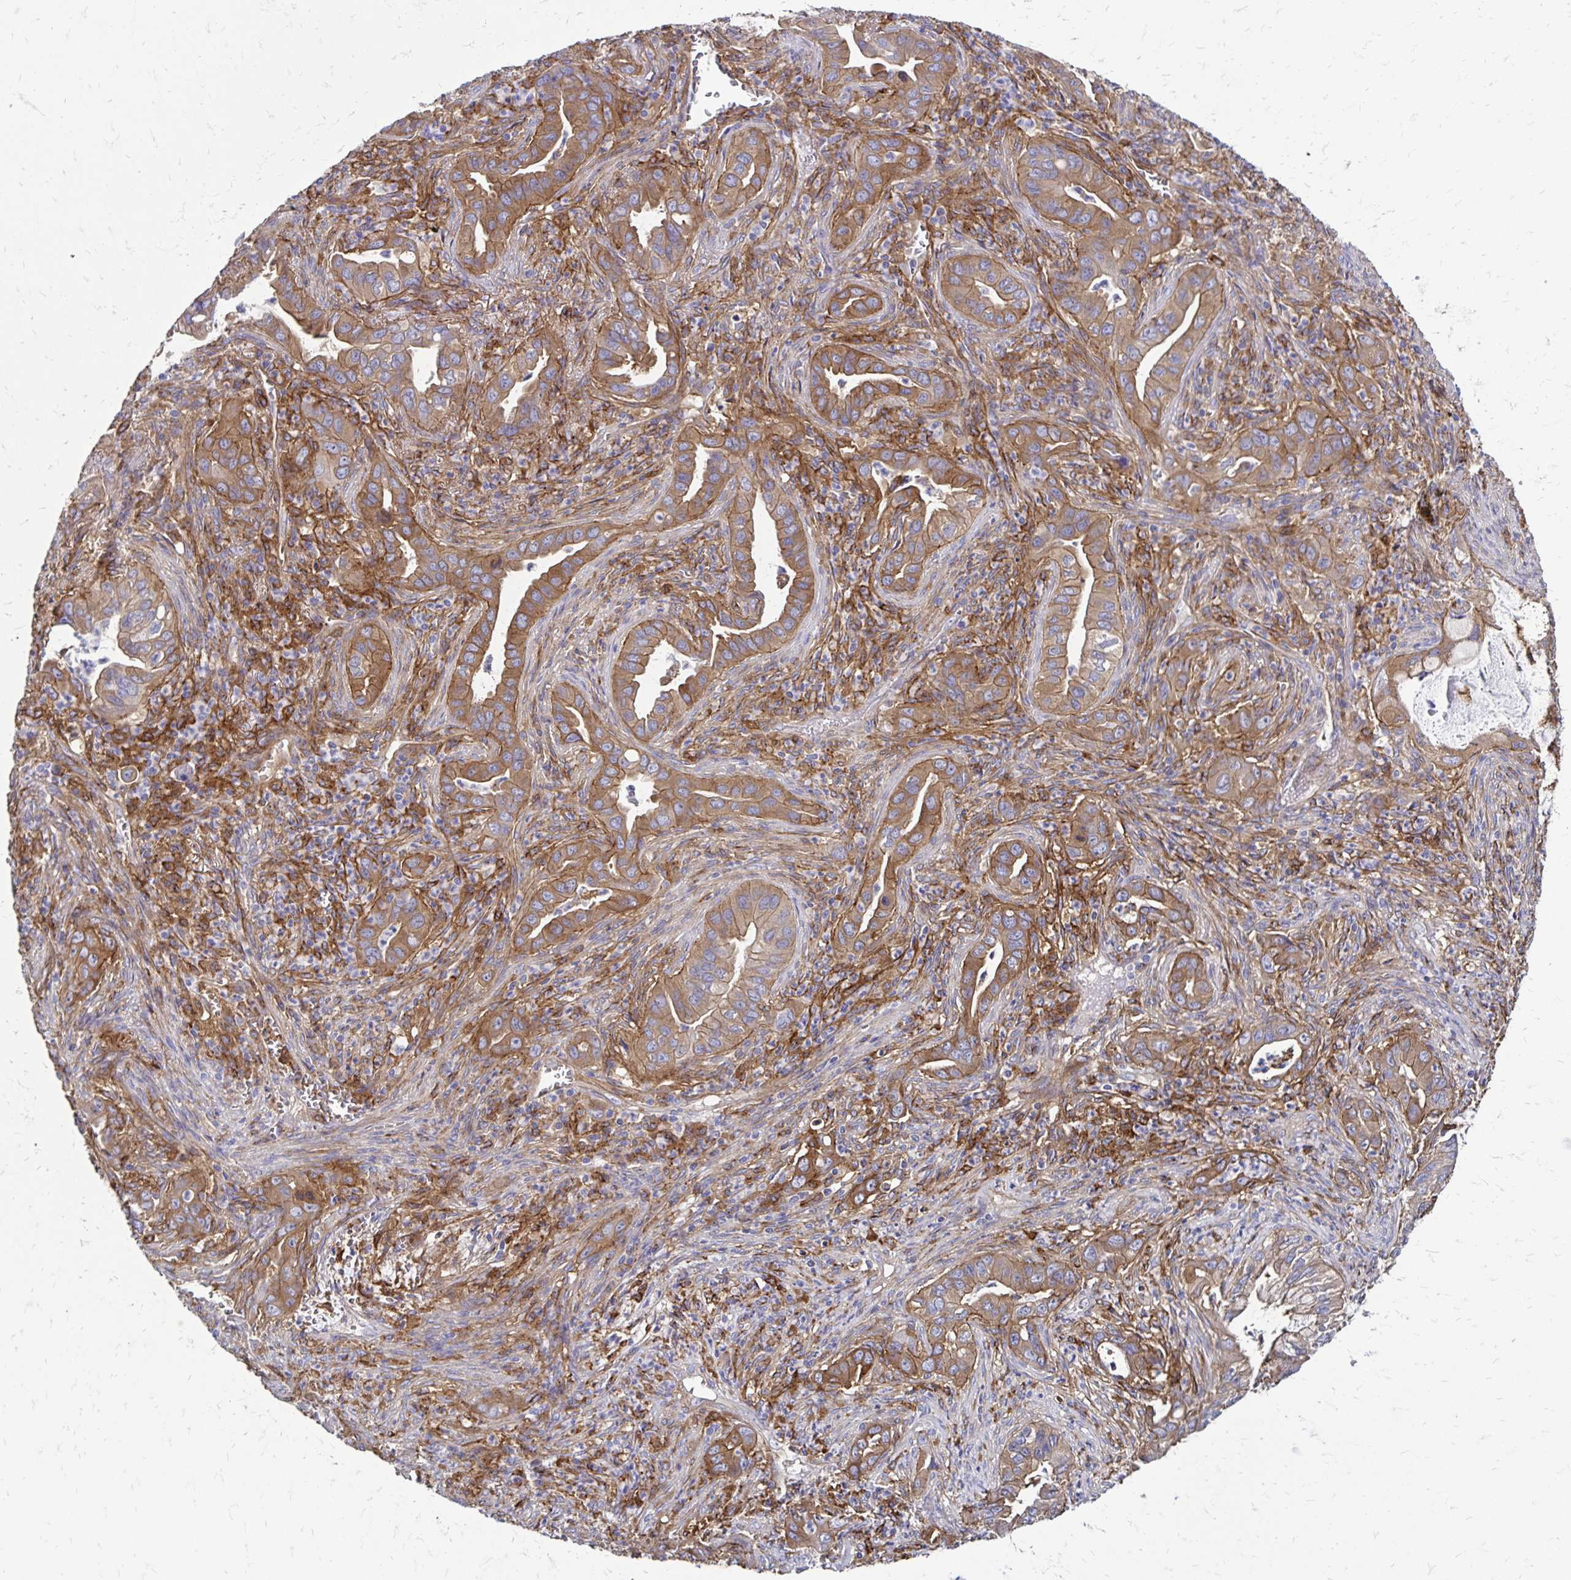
{"staining": {"intensity": "moderate", "quantity": ">75%", "location": "cytoplasmic/membranous"}, "tissue": "lung cancer", "cell_type": "Tumor cells", "image_type": "cancer", "snomed": [{"axis": "morphology", "description": "Adenocarcinoma, NOS"}, {"axis": "topography", "description": "Lung"}], "caption": "Immunohistochemistry histopathology image of neoplastic tissue: human lung adenocarcinoma stained using immunohistochemistry (IHC) shows medium levels of moderate protein expression localized specifically in the cytoplasmic/membranous of tumor cells, appearing as a cytoplasmic/membranous brown color.", "gene": "TNS3", "patient": {"sex": "male", "age": 65}}